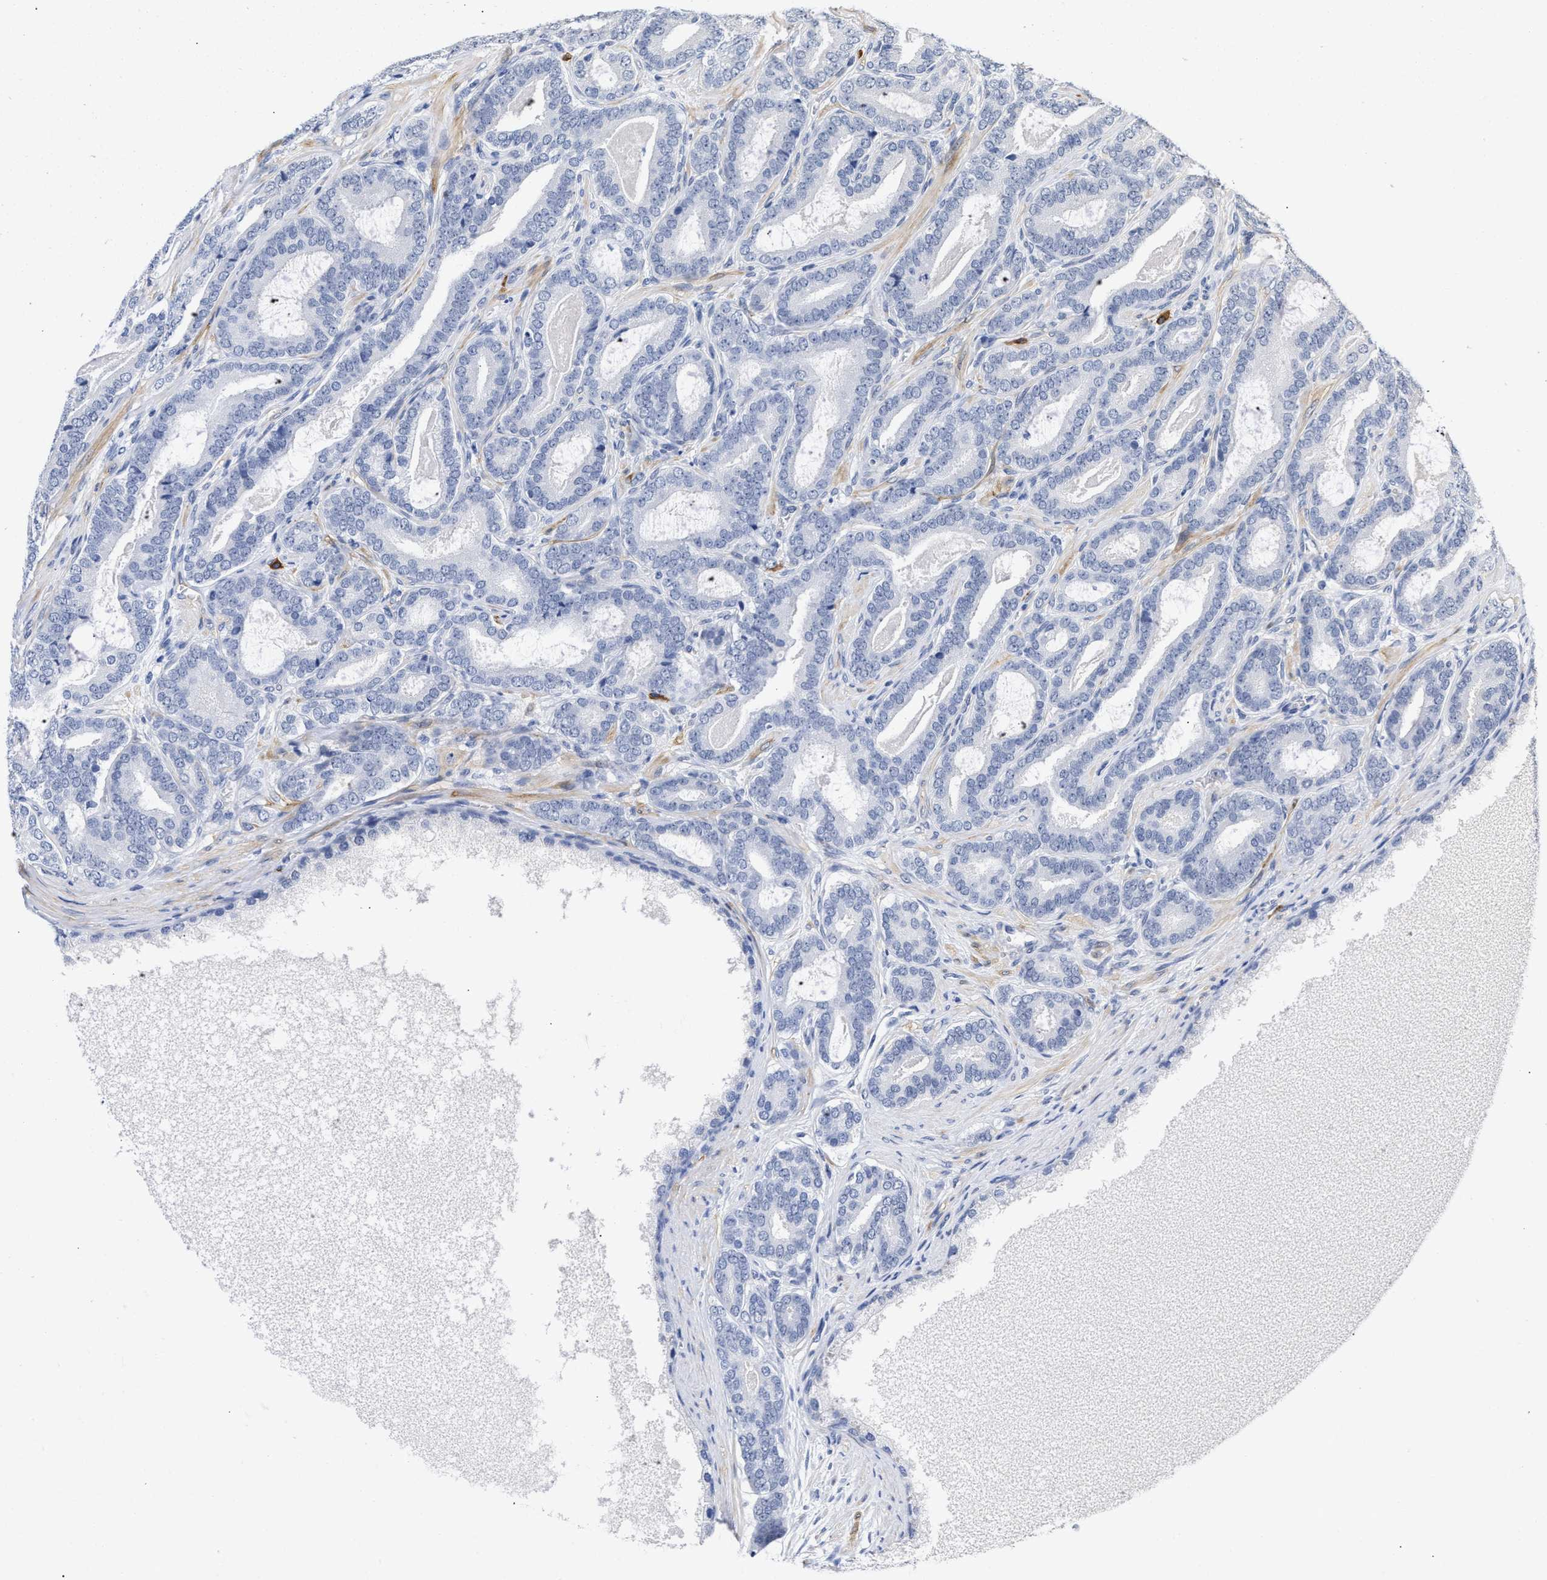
{"staining": {"intensity": "negative", "quantity": "none", "location": "none"}, "tissue": "prostate cancer", "cell_type": "Tumor cells", "image_type": "cancer", "snomed": [{"axis": "morphology", "description": "Adenocarcinoma, High grade"}, {"axis": "topography", "description": "Prostate"}], "caption": "Tumor cells show no significant protein positivity in prostate cancer (high-grade adenocarcinoma). (Stains: DAB (3,3'-diaminobenzidine) IHC with hematoxylin counter stain, Microscopy: brightfield microscopy at high magnification).", "gene": "AHNAK2", "patient": {"sex": "male", "age": 60}}